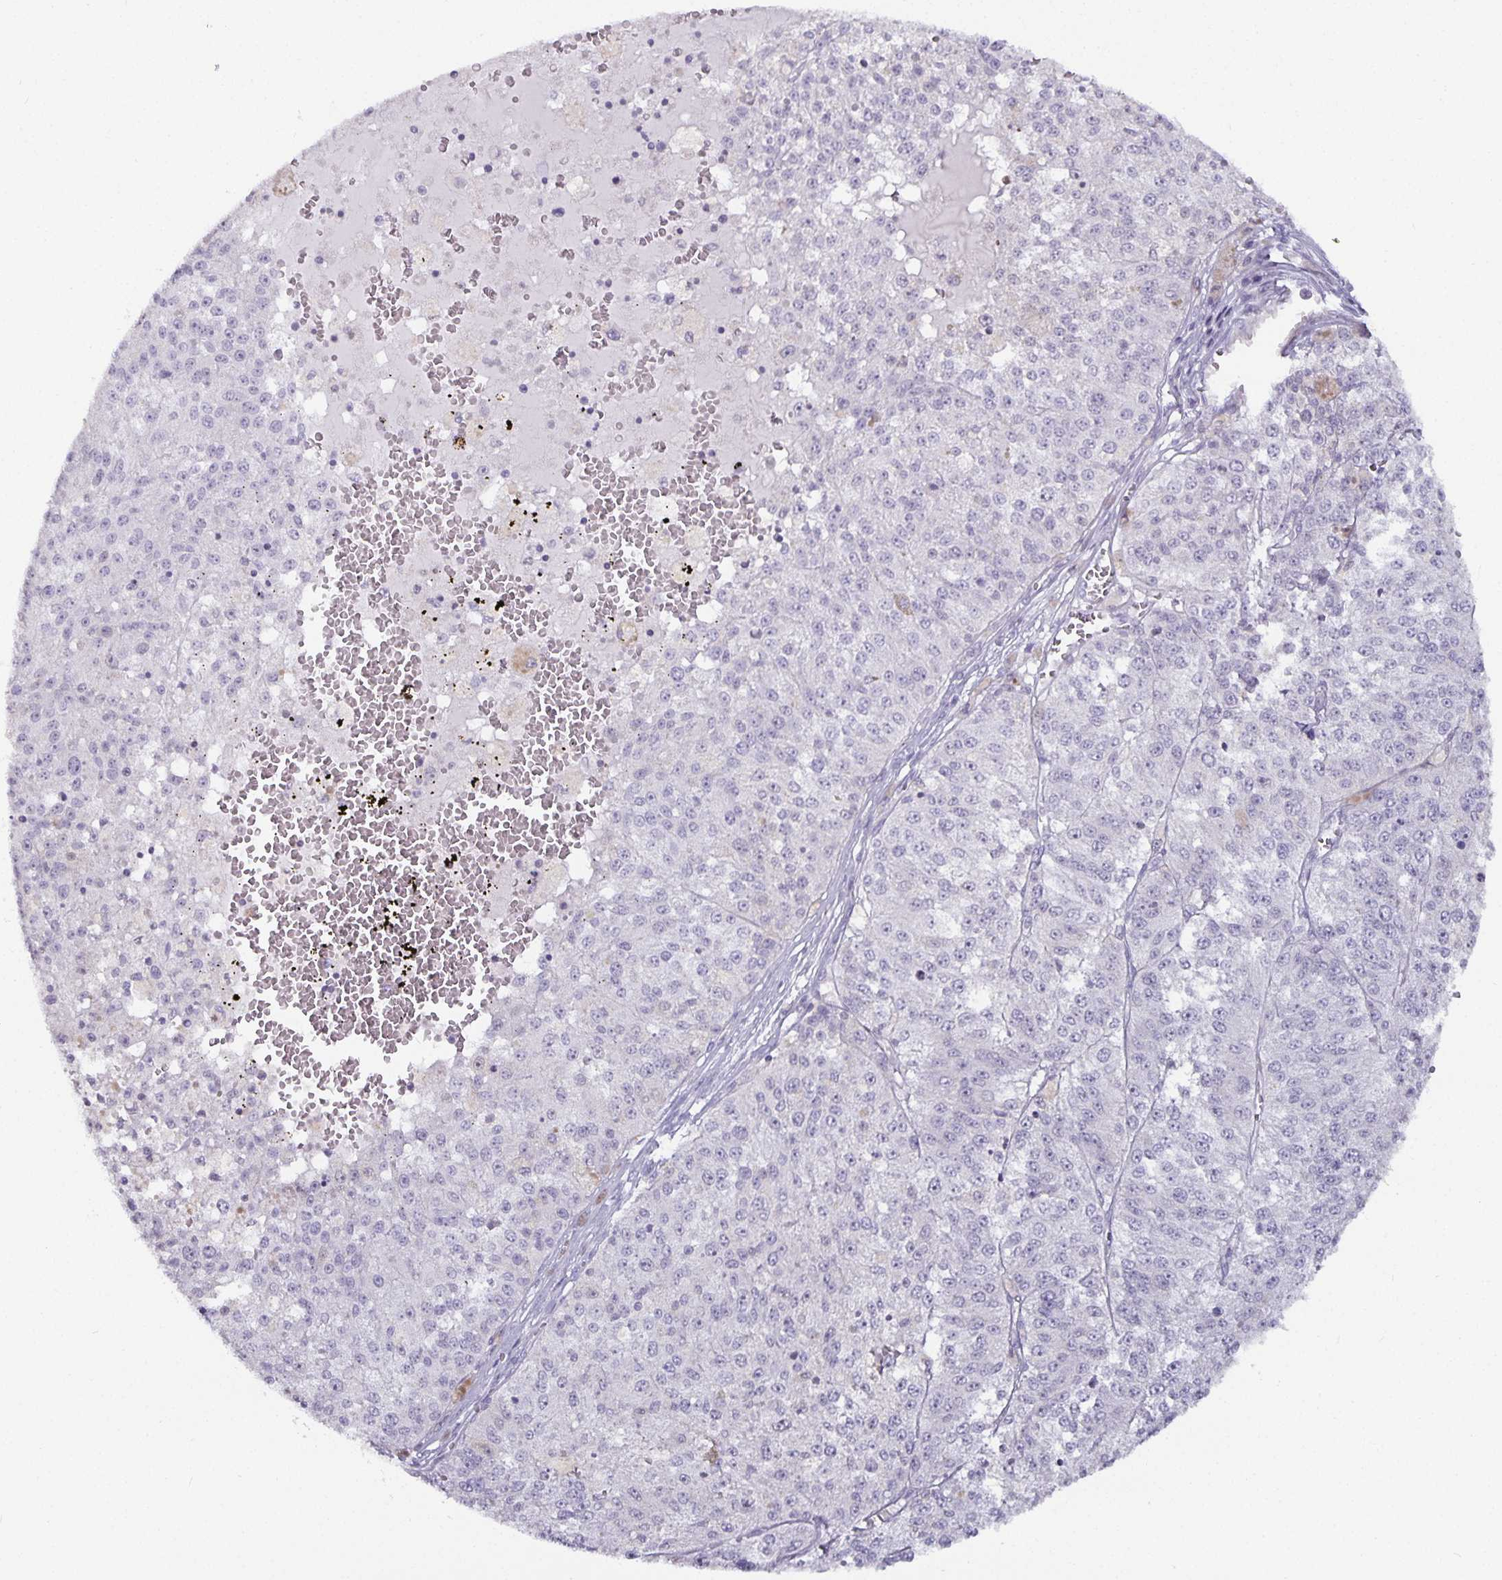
{"staining": {"intensity": "negative", "quantity": "none", "location": "none"}, "tissue": "melanoma", "cell_type": "Tumor cells", "image_type": "cancer", "snomed": [{"axis": "morphology", "description": "Malignant melanoma, Metastatic site"}, {"axis": "topography", "description": "Lymph node"}], "caption": "IHC photomicrograph of neoplastic tissue: melanoma stained with DAB (3,3'-diaminobenzidine) reveals no significant protein expression in tumor cells. (DAB IHC with hematoxylin counter stain).", "gene": "CA12", "patient": {"sex": "female", "age": 64}}